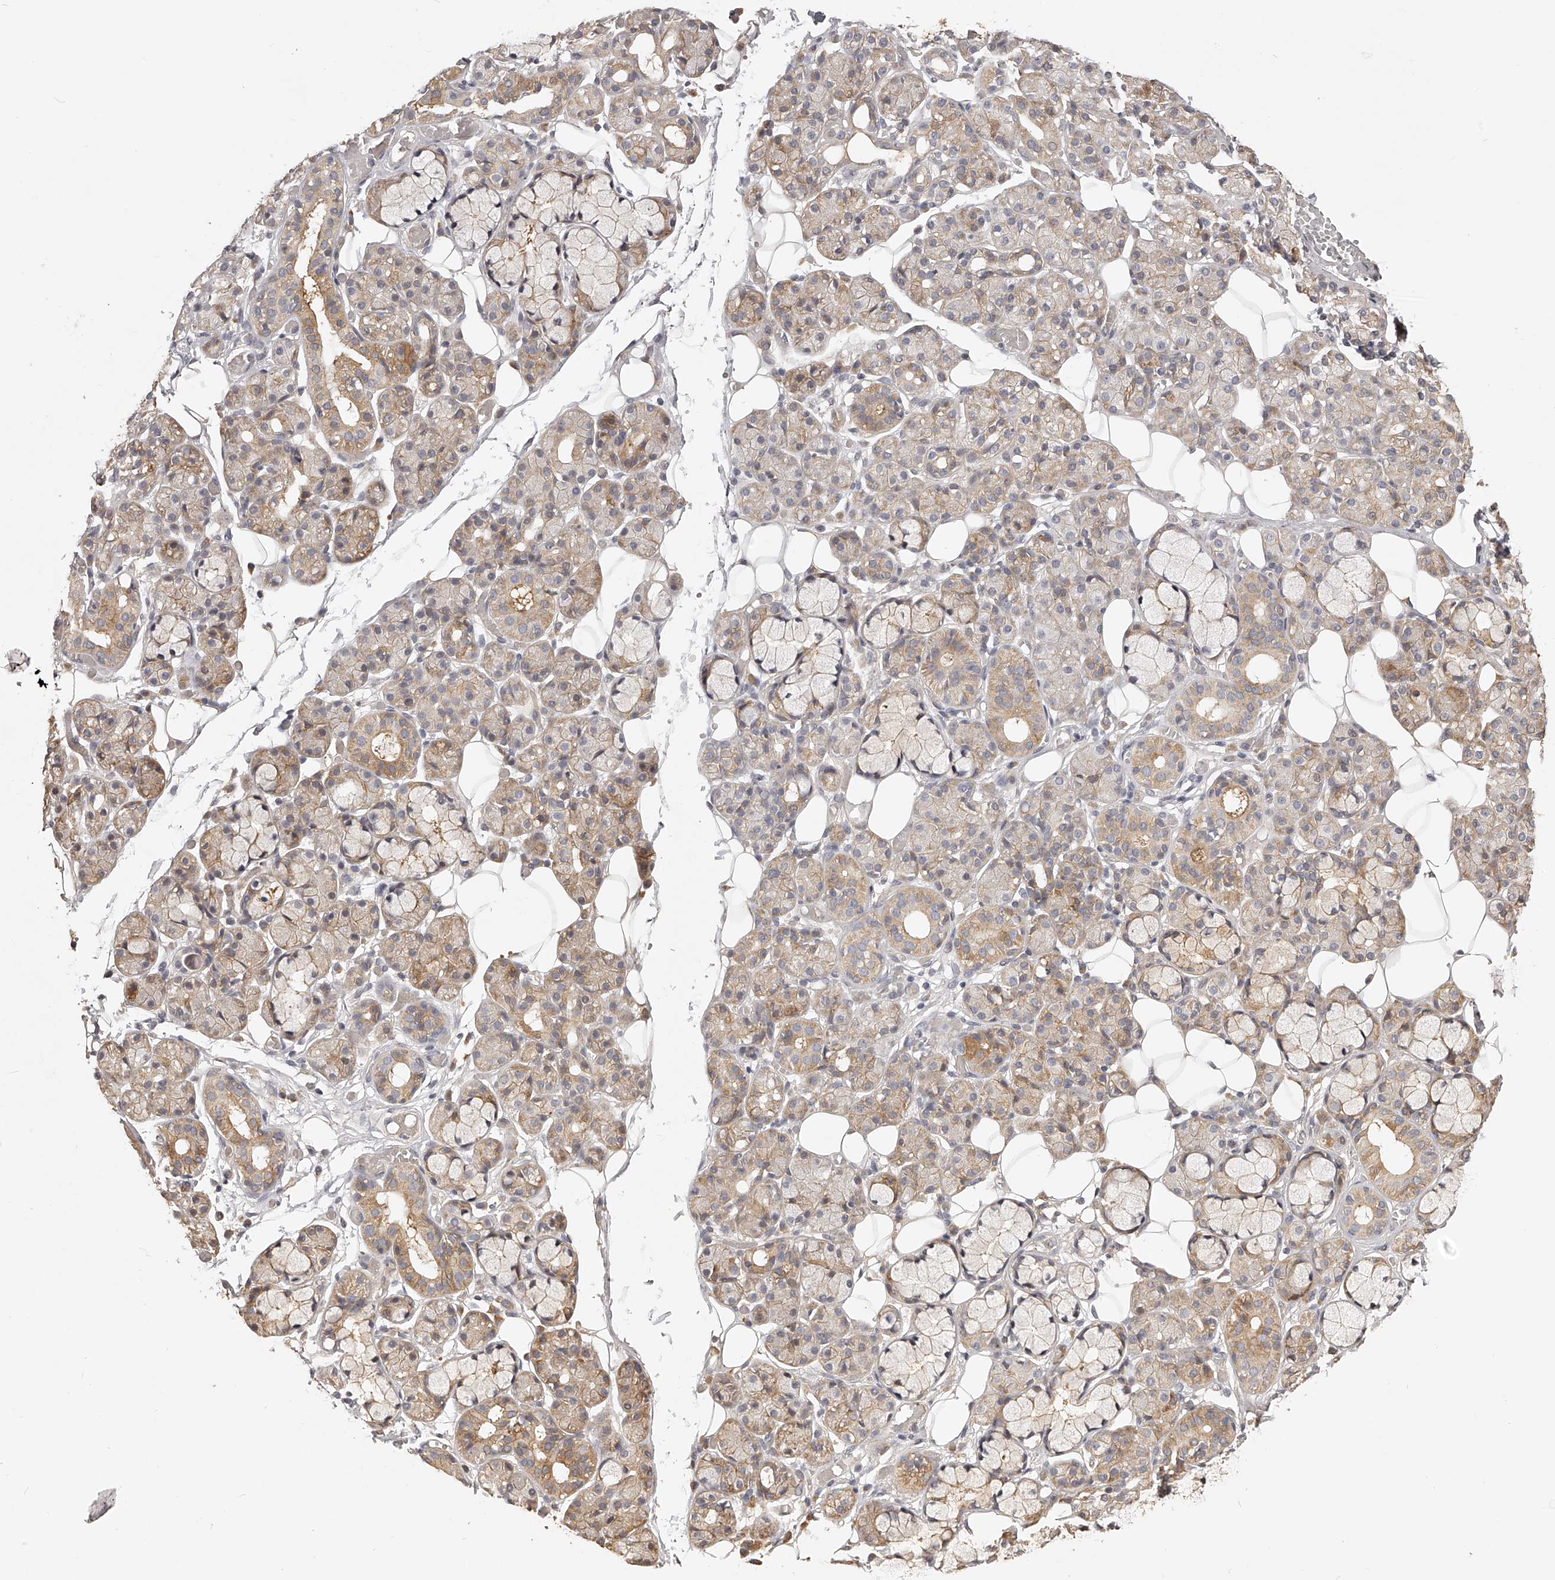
{"staining": {"intensity": "moderate", "quantity": "25%-75%", "location": "cytoplasmic/membranous"}, "tissue": "salivary gland", "cell_type": "Glandular cells", "image_type": "normal", "snomed": [{"axis": "morphology", "description": "Normal tissue, NOS"}, {"axis": "topography", "description": "Salivary gland"}], "caption": "A brown stain shows moderate cytoplasmic/membranous positivity of a protein in glandular cells of unremarkable salivary gland.", "gene": "ZNF582", "patient": {"sex": "male", "age": 63}}